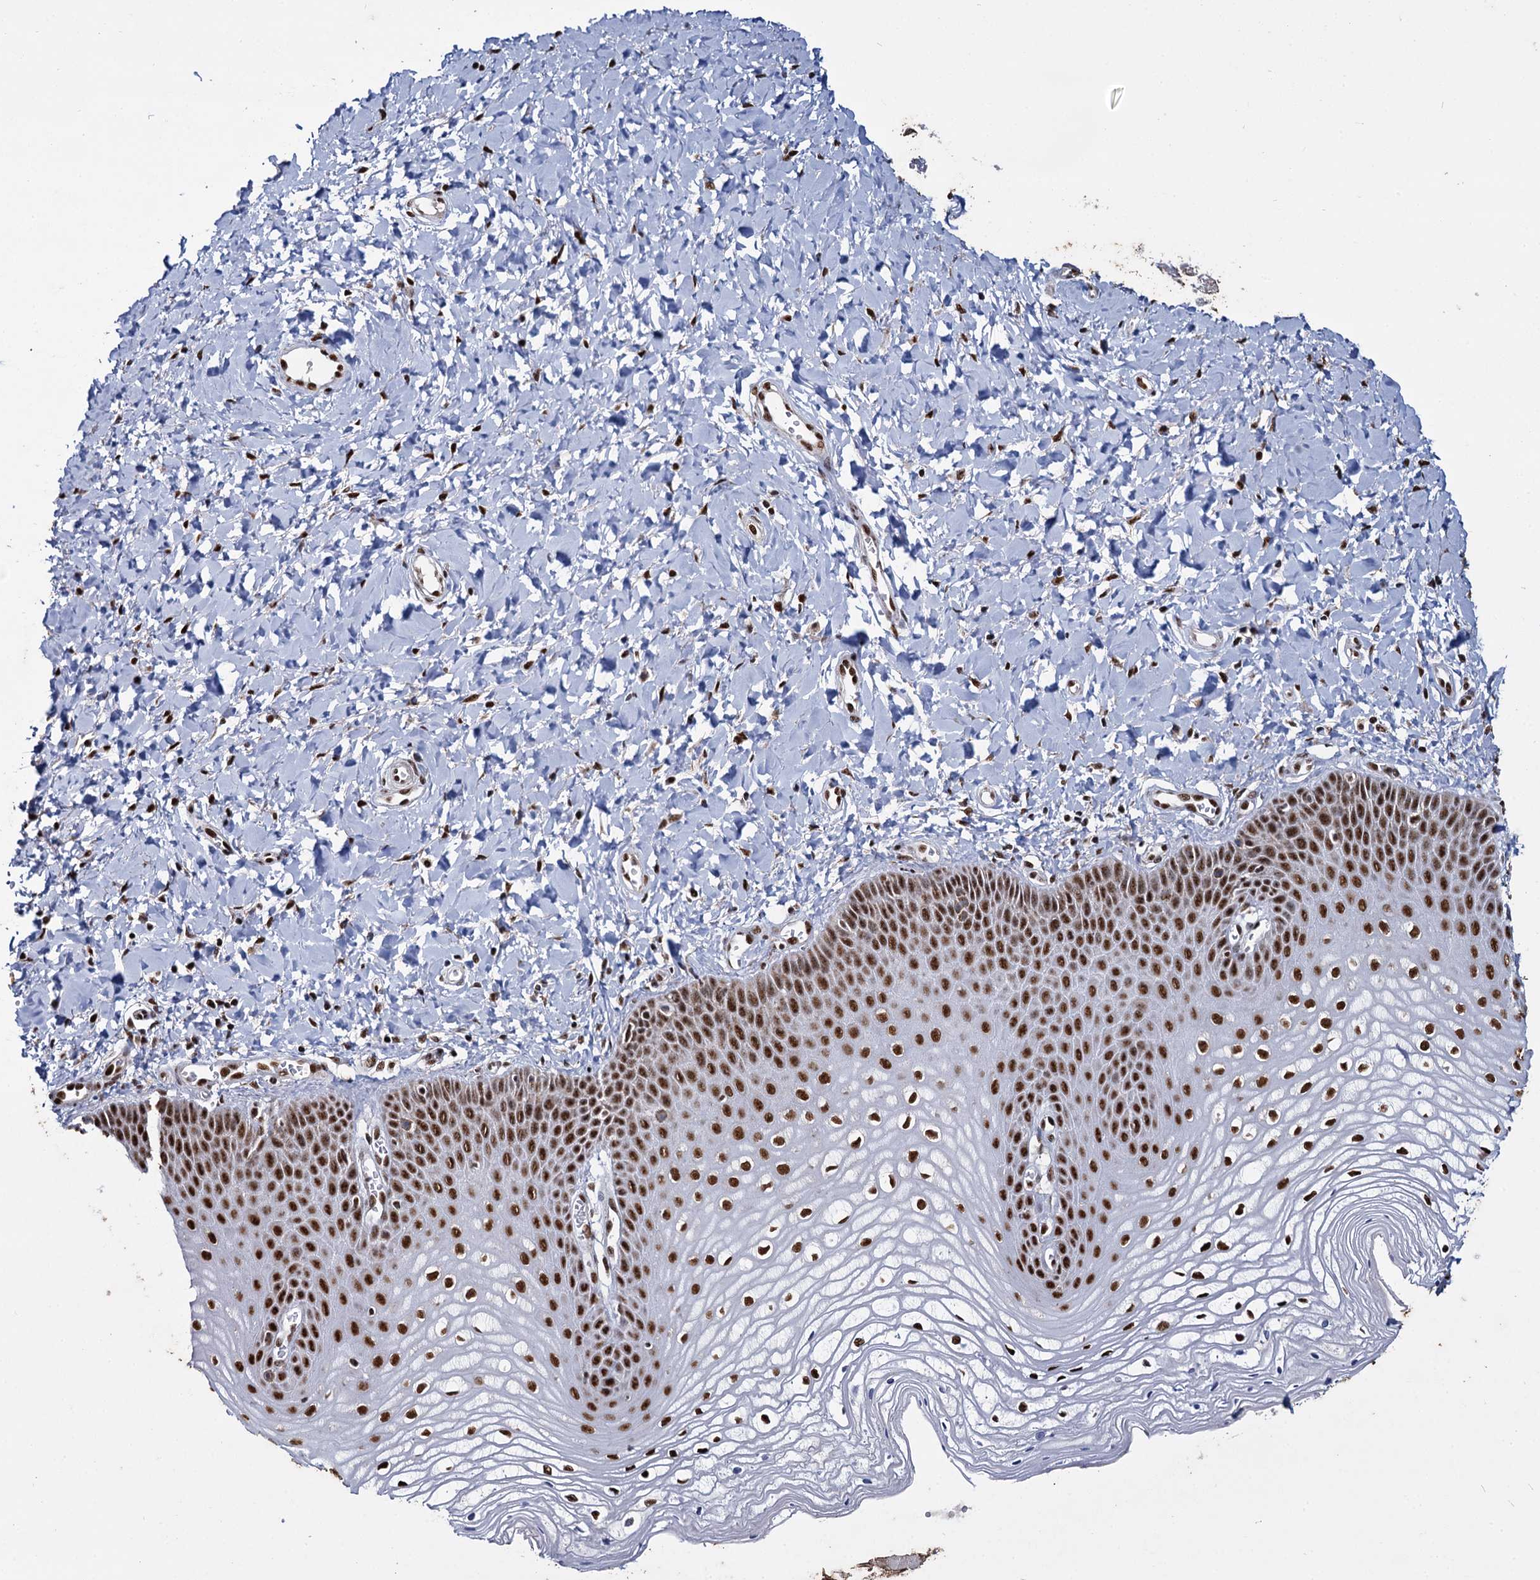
{"staining": {"intensity": "strong", "quantity": ">75%", "location": "nuclear"}, "tissue": "vagina", "cell_type": "Squamous epithelial cells", "image_type": "normal", "snomed": [{"axis": "morphology", "description": "Normal tissue, NOS"}, {"axis": "topography", "description": "Vagina"}, {"axis": "topography", "description": "Cervix"}], "caption": "This is a histology image of immunohistochemistry (IHC) staining of normal vagina, which shows strong positivity in the nuclear of squamous epithelial cells.", "gene": "RPUSD4", "patient": {"sex": "female", "age": 40}}